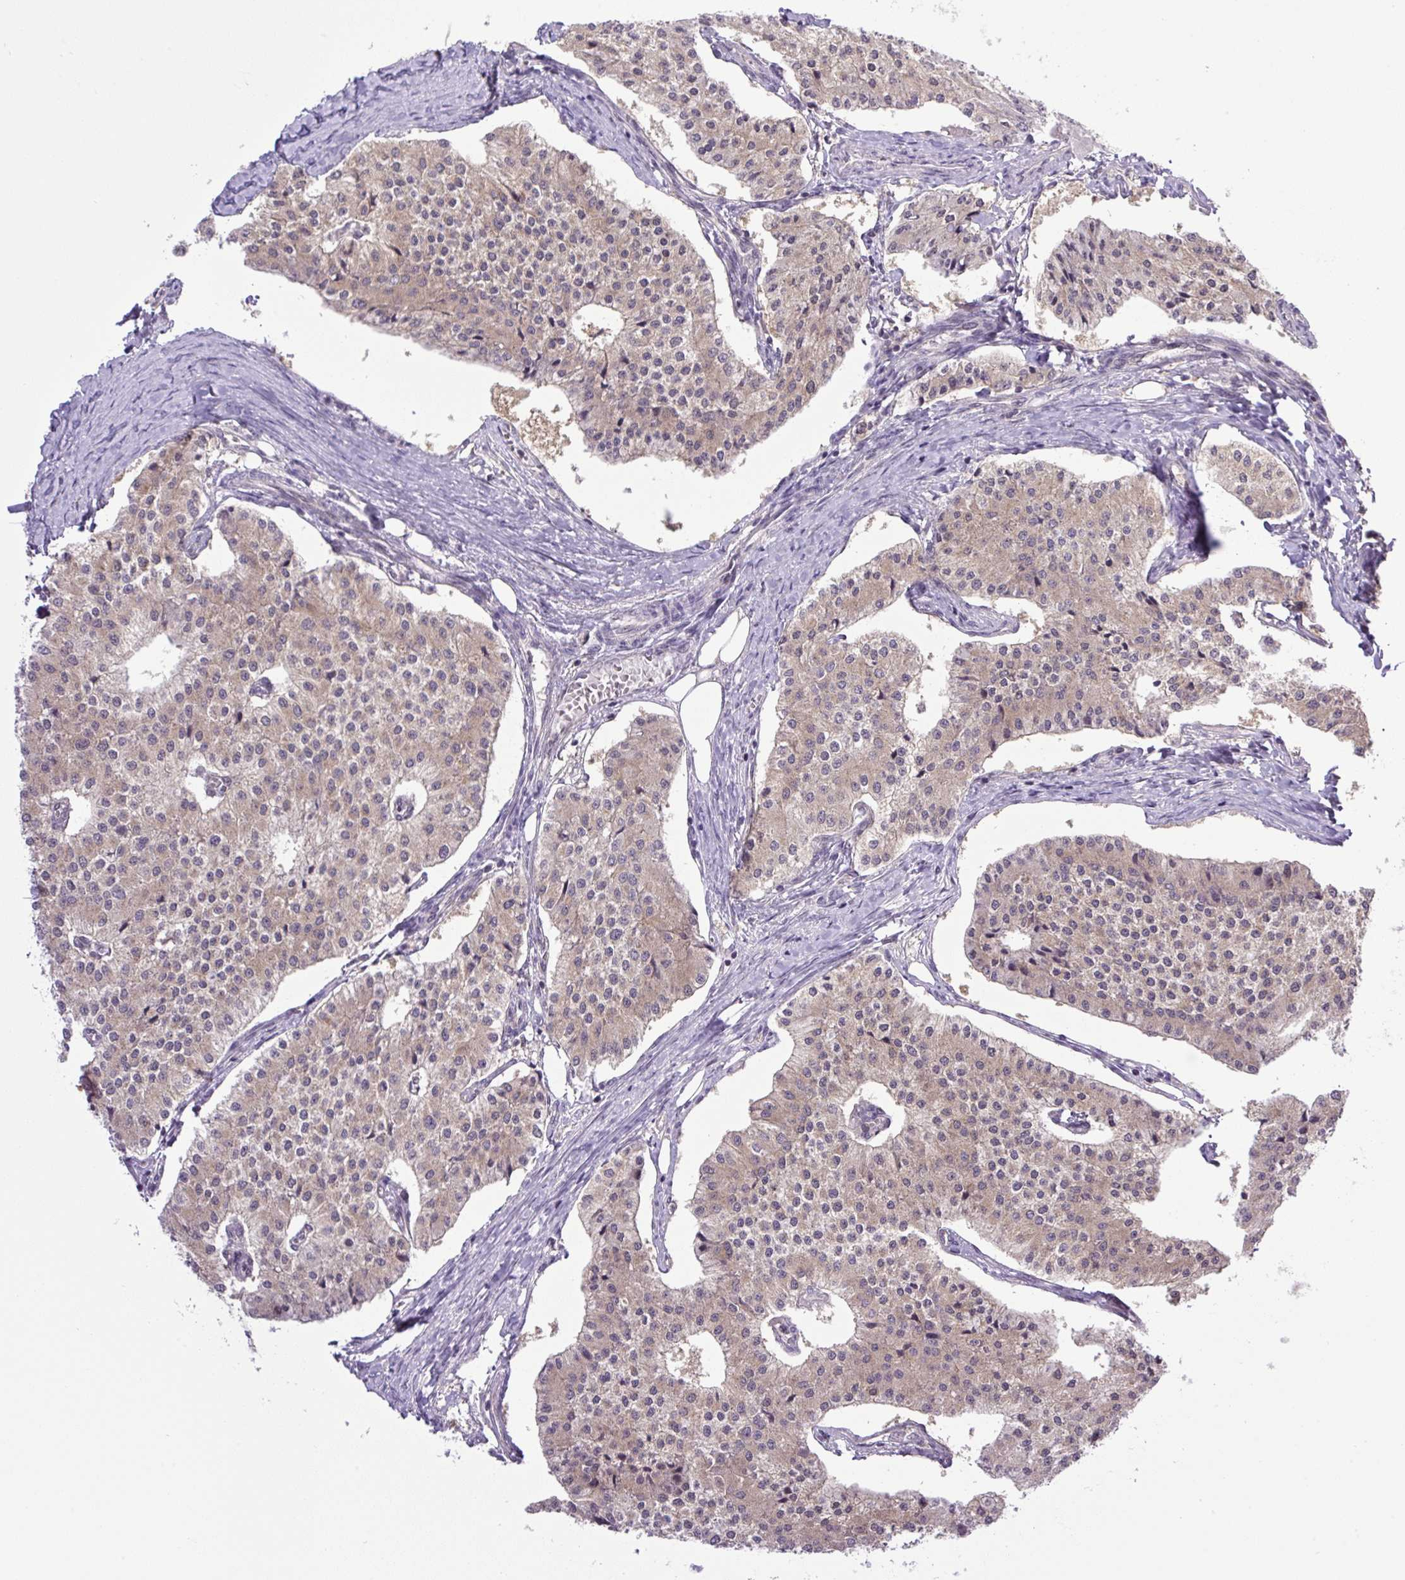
{"staining": {"intensity": "weak", "quantity": ">75%", "location": "cytoplasmic/membranous"}, "tissue": "carcinoid", "cell_type": "Tumor cells", "image_type": "cancer", "snomed": [{"axis": "morphology", "description": "Carcinoid, malignant, NOS"}, {"axis": "topography", "description": "Colon"}], "caption": "Human carcinoid stained for a protein (brown) shows weak cytoplasmic/membranous positive expression in approximately >75% of tumor cells.", "gene": "SGTA", "patient": {"sex": "female", "age": 52}}